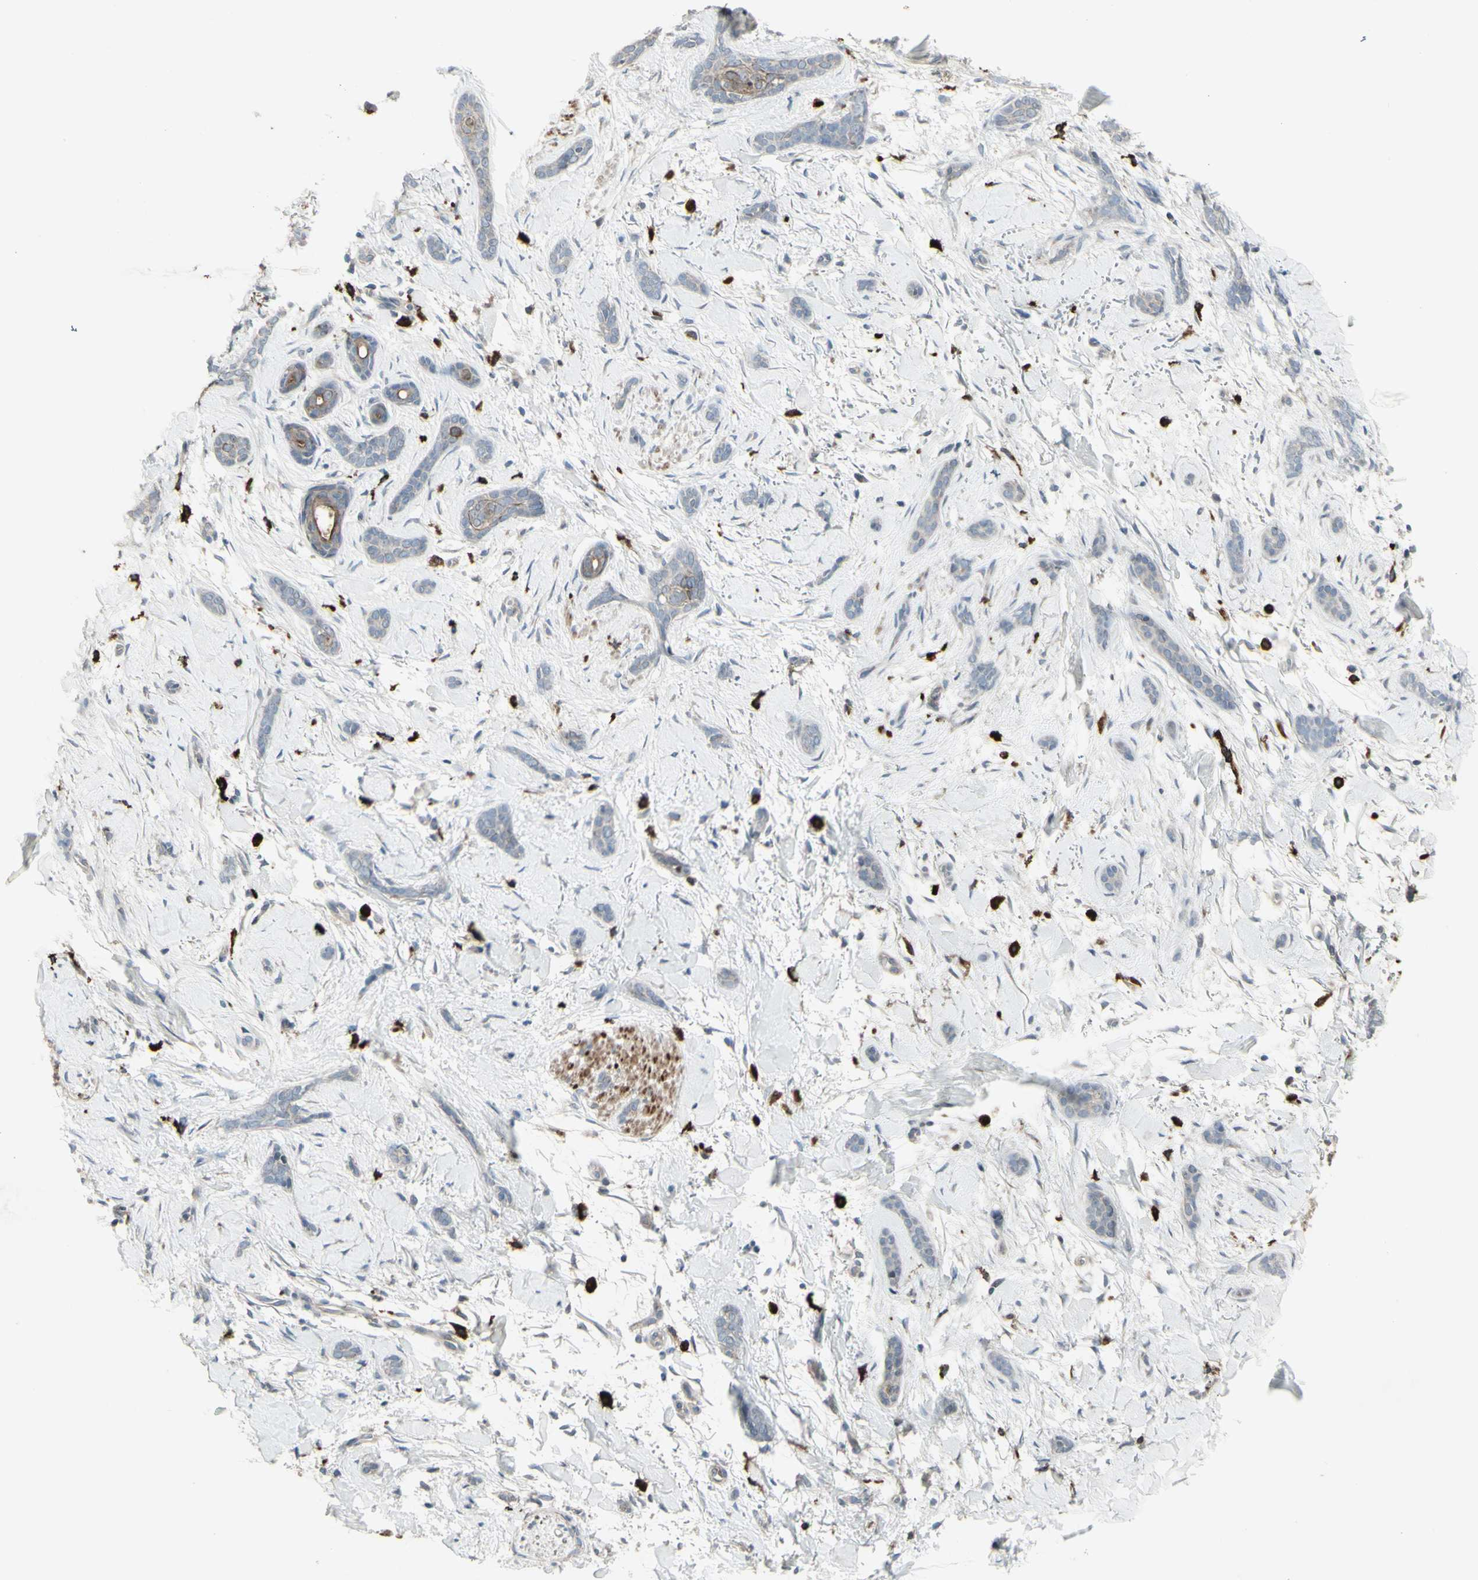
{"staining": {"intensity": "weak", "quantity": ">75%", "location": "cytoplasmic/membranous"}, "tissue": "skin cancer", "cell_type": "Tumor cells", "image_type": "cancer", "snomed": [{"axis": "morphology", "description": "Basal cell carcinoma"}, {"axis": "morphology", "description": "Adnexal tumor, benign"}, {"axis": "topography", "description": "Skin"}], "caption": "A histopathology image of basal cell carcinoma (skin) stained for a protein shows weak cytoplasmic/membranous brown staining in tumor cells.", "gene": "GRAMD1B", "patient": {"sex": "female", "age": 42}}